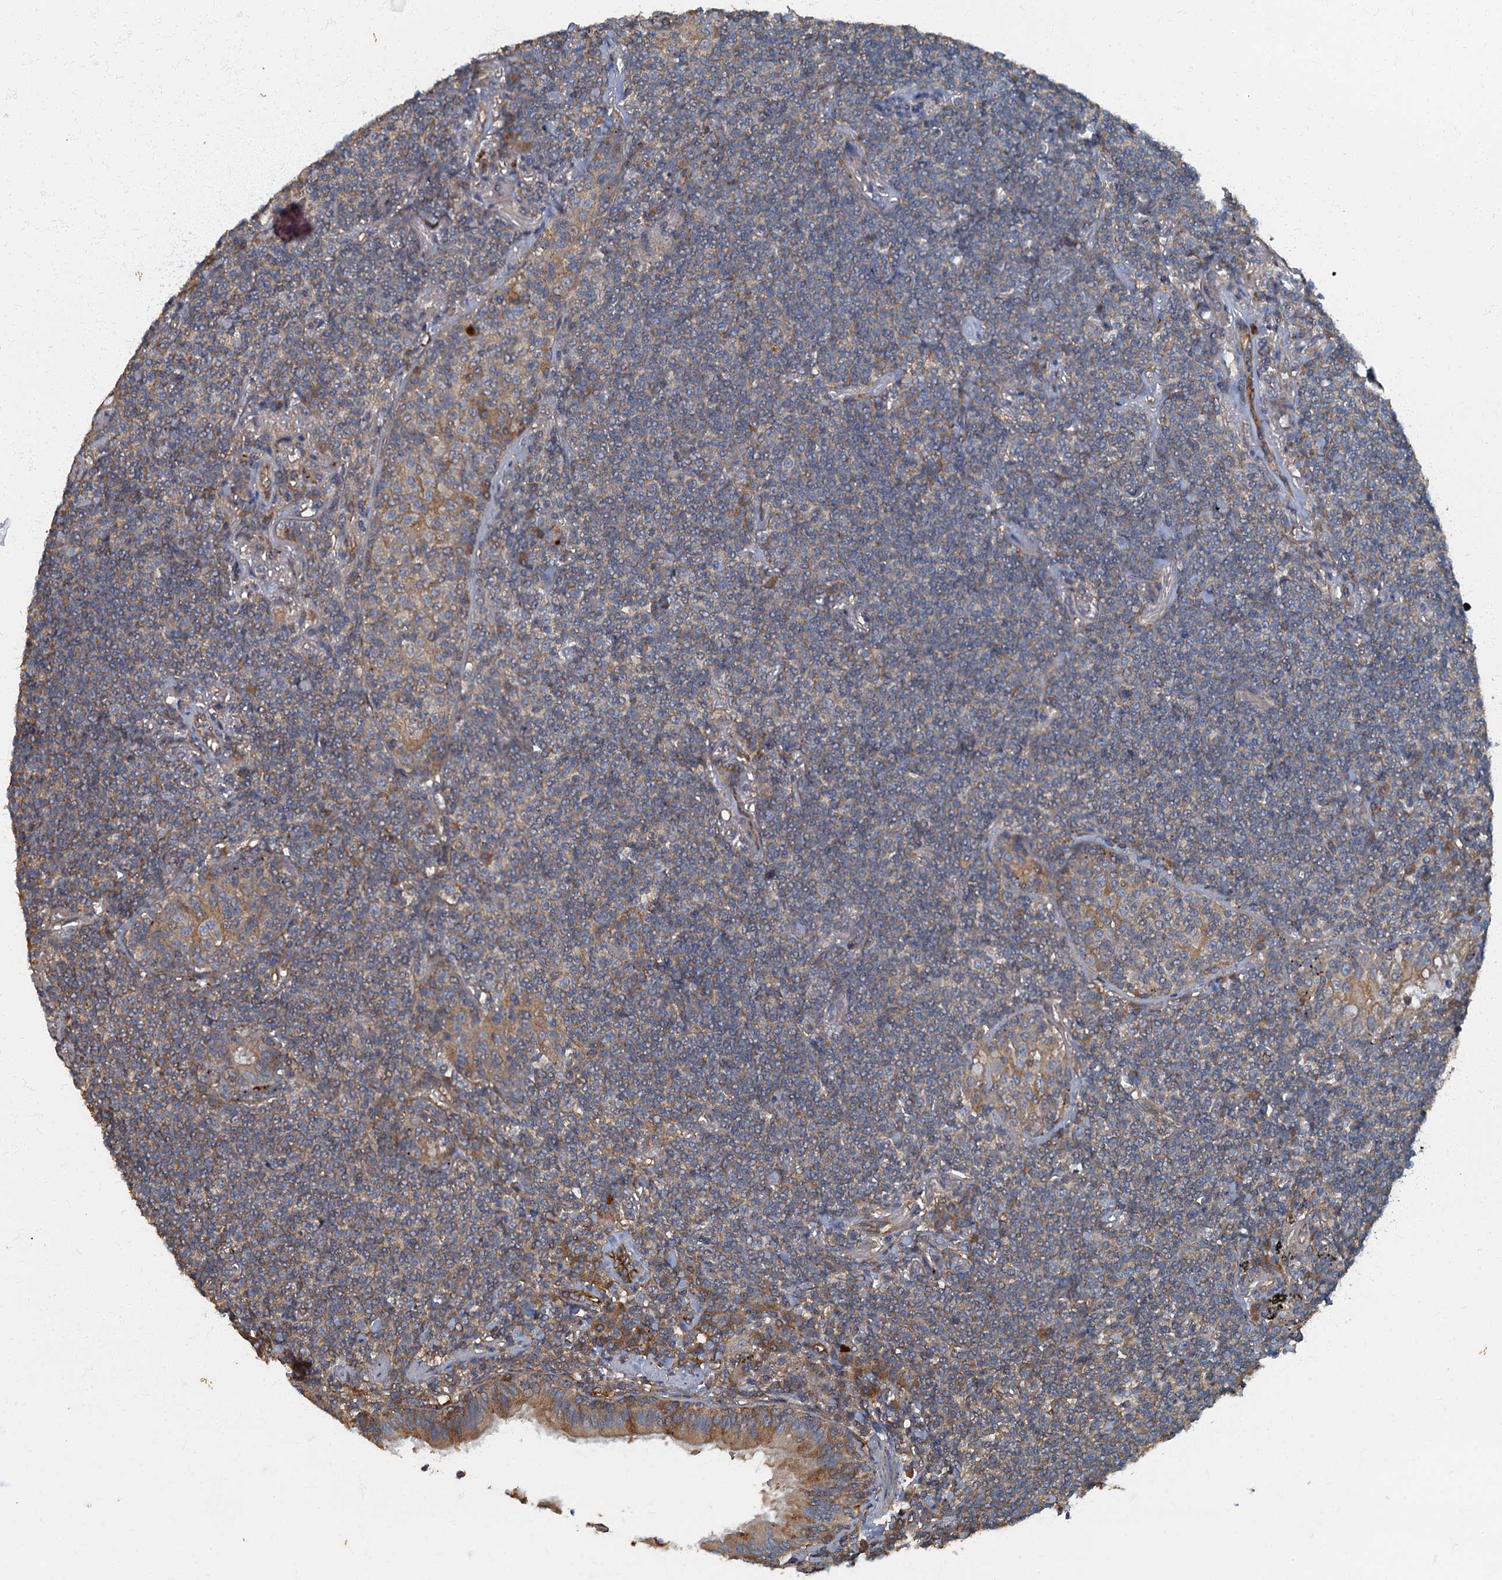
{"staining": {"intensity": "weak", "quantity": "25%-75%", "location": "cytoplasmic/membranous"}, "tissue": "lymphoma", "cell_type": "Tumor cells", "image_type": "cancer", "snomed": [{"axis": "morphology", "description": "Malignant lymphoma, non-Hodgkin's type, Low grade"}, {"axis": "topography", "description": "Lung"}], "caption": "IHC (DAB) staining of human low-grade malignant lymphoma, non-Hodgkin's type demonstrates weak cytoplasmic/membranous protein expression in about 25%-75% of tumor cells.", "gene": "ARL11", "patient": {"sex": "female", "age": 71}}